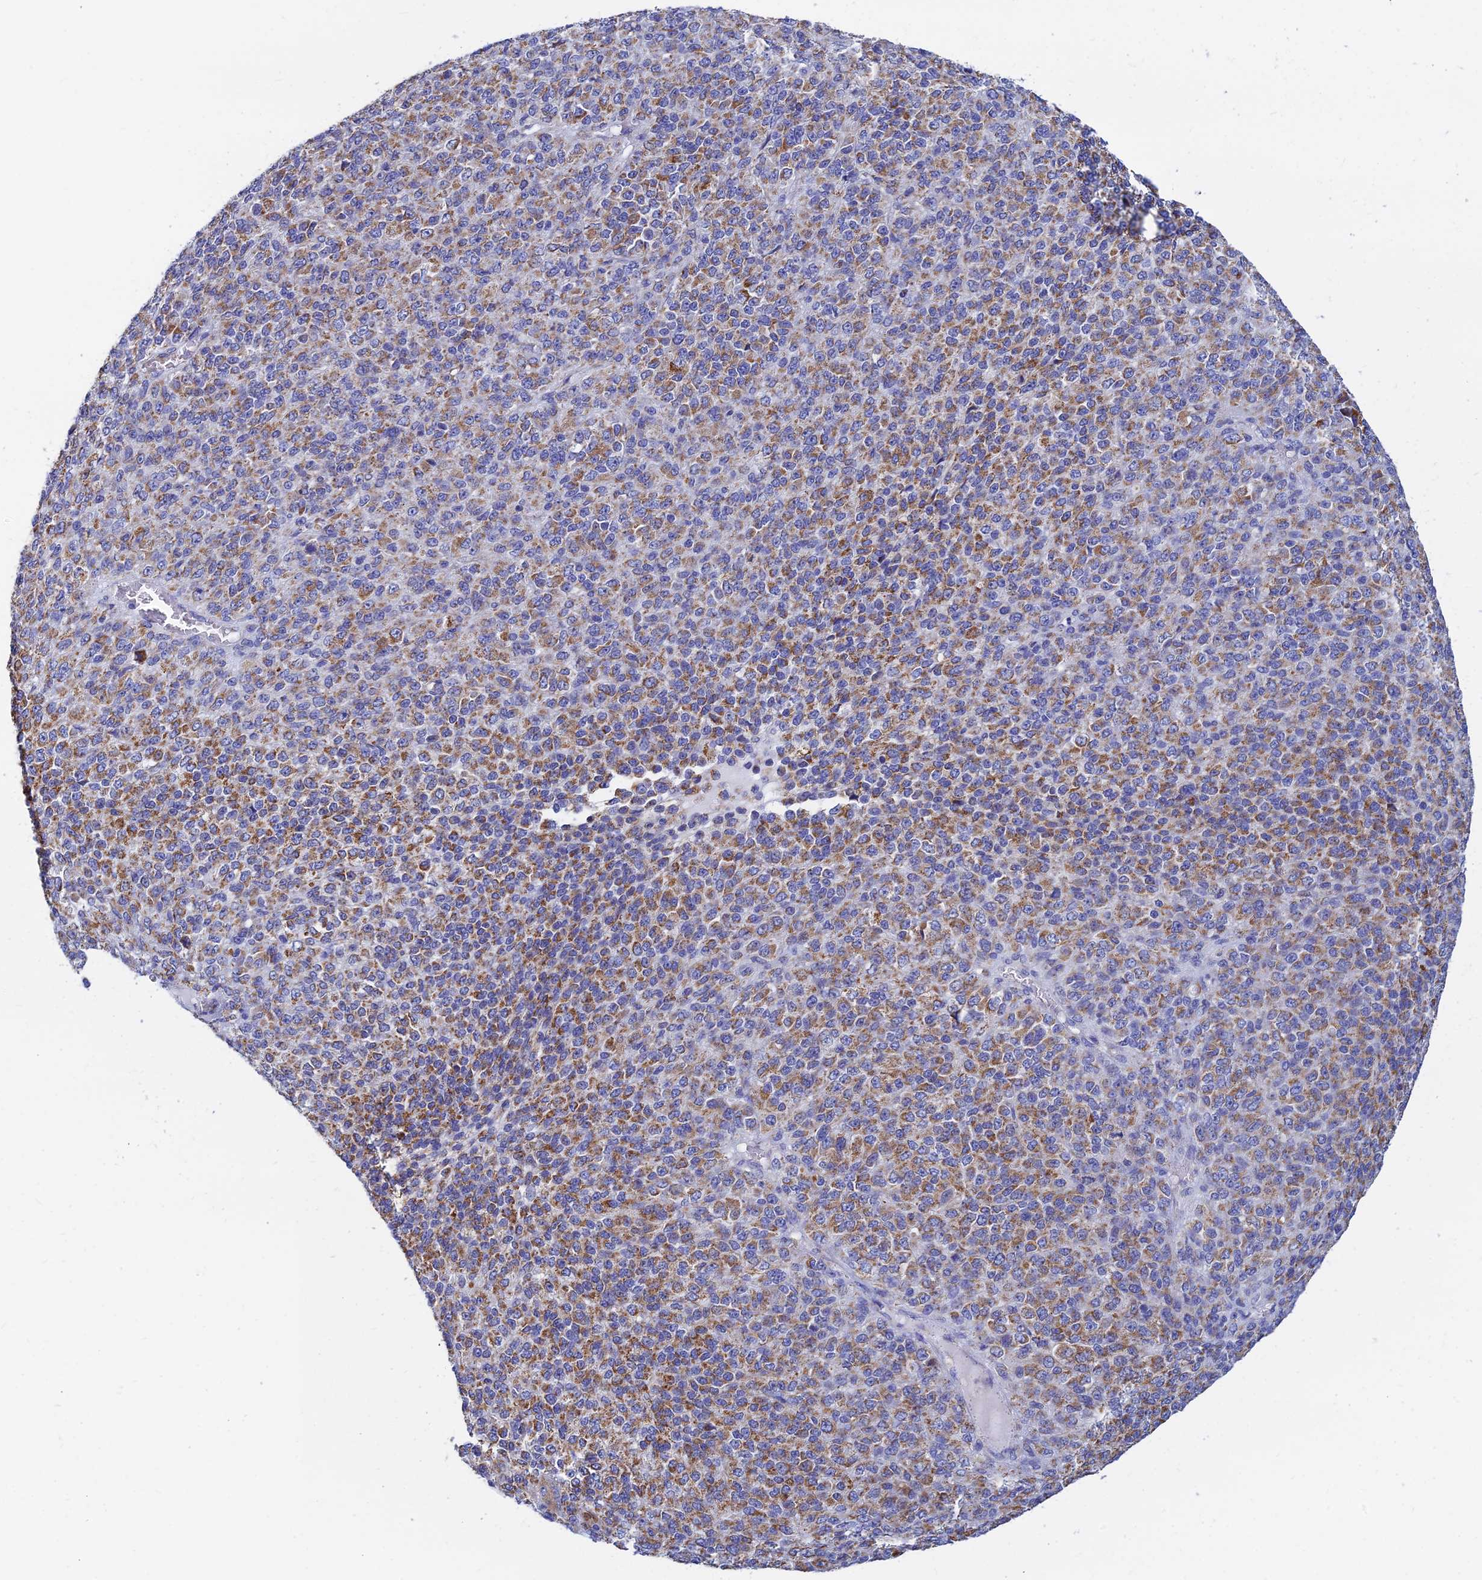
{"staining": {"intensity": "moderate", "quantity": ">75%", "location": "cytoplasmic/membranous"}, "tissue": "melanoma", "cell_type": "Tumor cells", "image_type": "cancer", "snomed": [{"axis": "morphology", "description": "Malignant melanoma, Metastatic site"}, {"axis": "topography", "description": "Brain"}], "caption": "Human melanoma stained for a protein (brown) displays moderate cytoplasmic/membranous positive staining in about >75% of tumor cells.", "gene": "MGST1", "patient": {"sex": "female", "age": 56}}